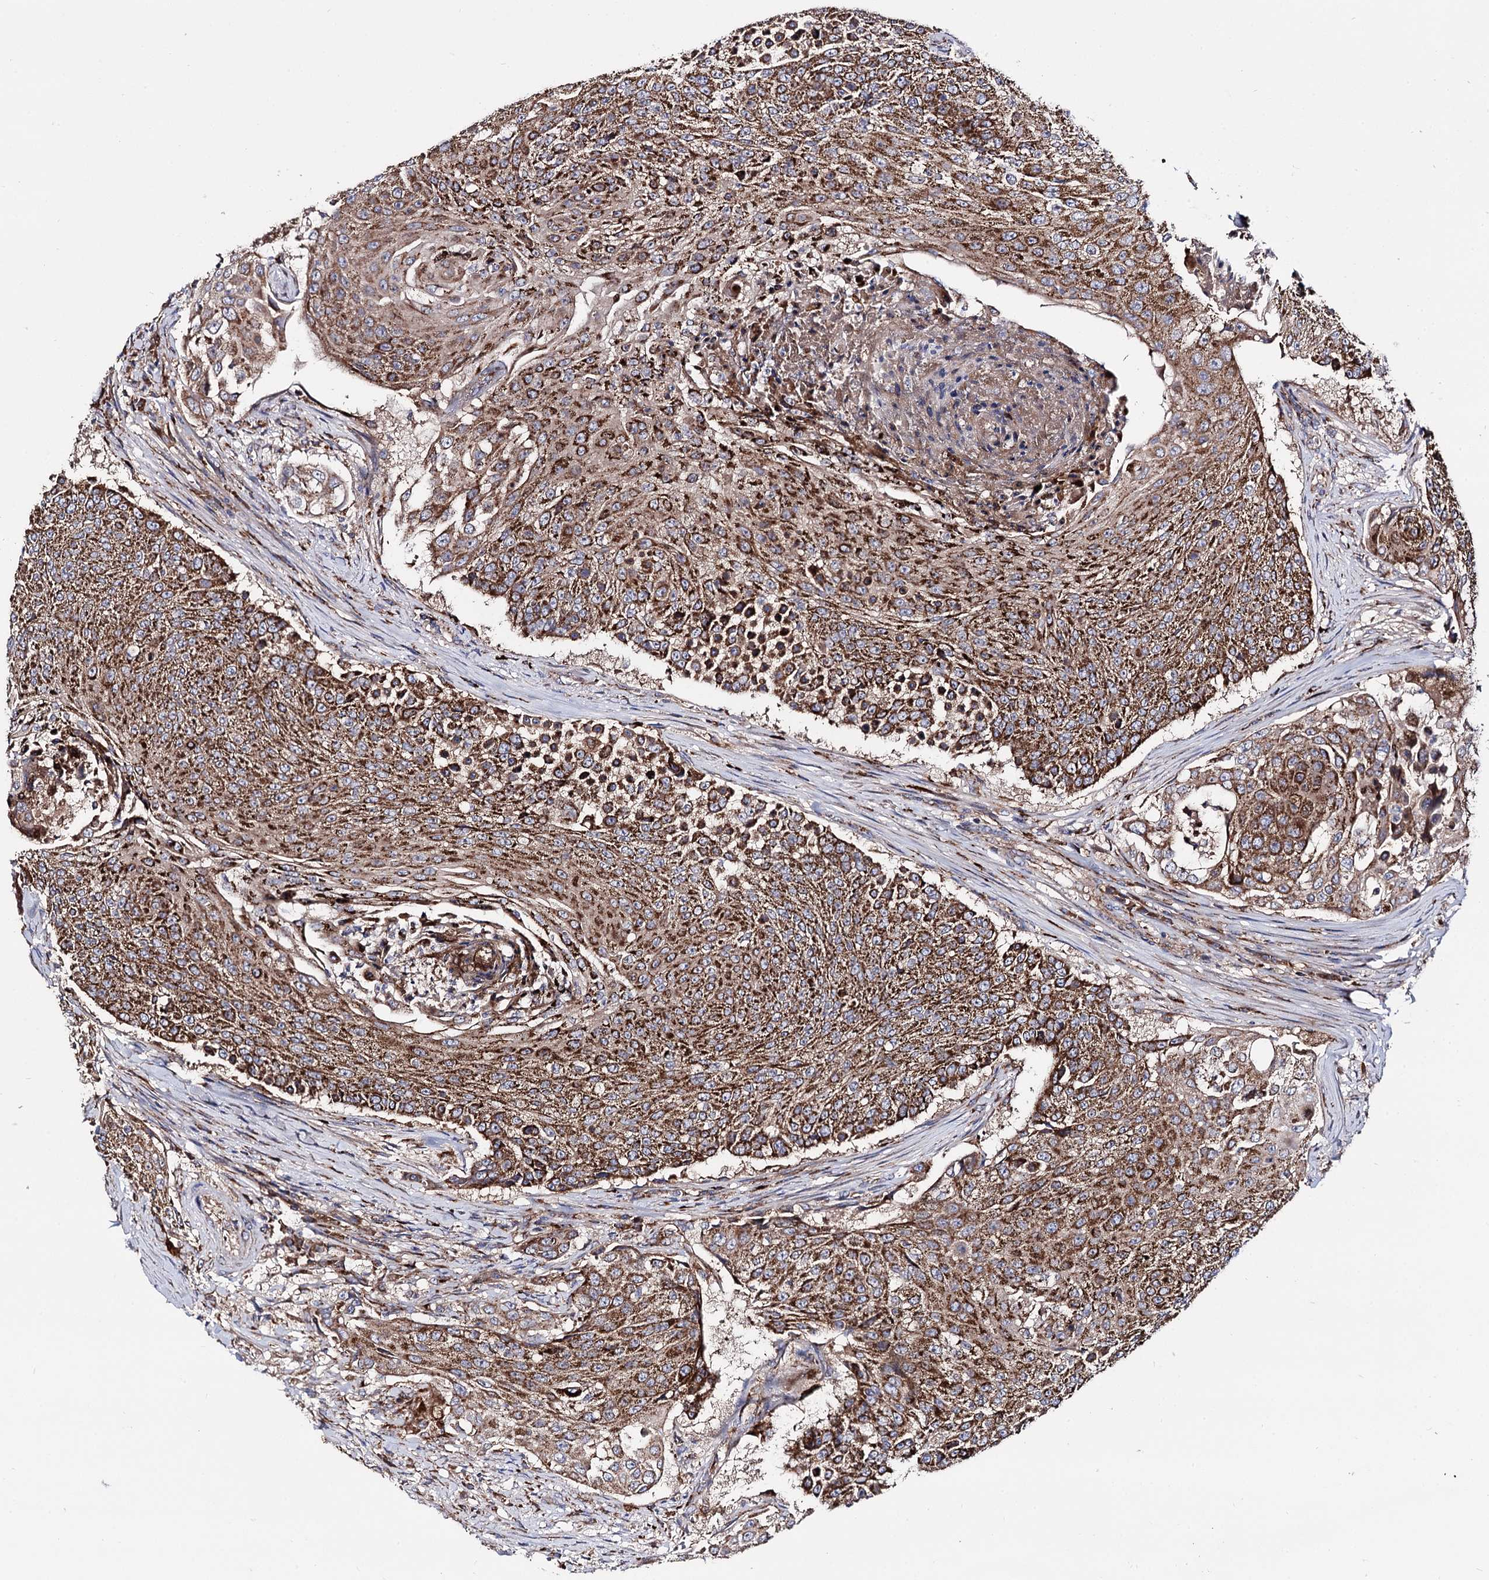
{"staining": {"intensity": "strong", "quantity": ">75%", "location": "cytoplasmic/membranous"}, "tissue": "urothelial cancer", "cell_type": "Tumor cells", "image_type": "cancer", "snomed": [{"axis": "morphology", "description": "Urothelial carcinoma, High grade"}, {"axis": "topography", "description": "Urinary bladder"}], "caption": "An image showing strong cytoplasmic/membranous expression in about >75% of tumor cells in urothelial cancer, as visualized by brown immunohistochemical staining.", "gene": "IQCH", "patient": {"sex": "female", "age": 63}}